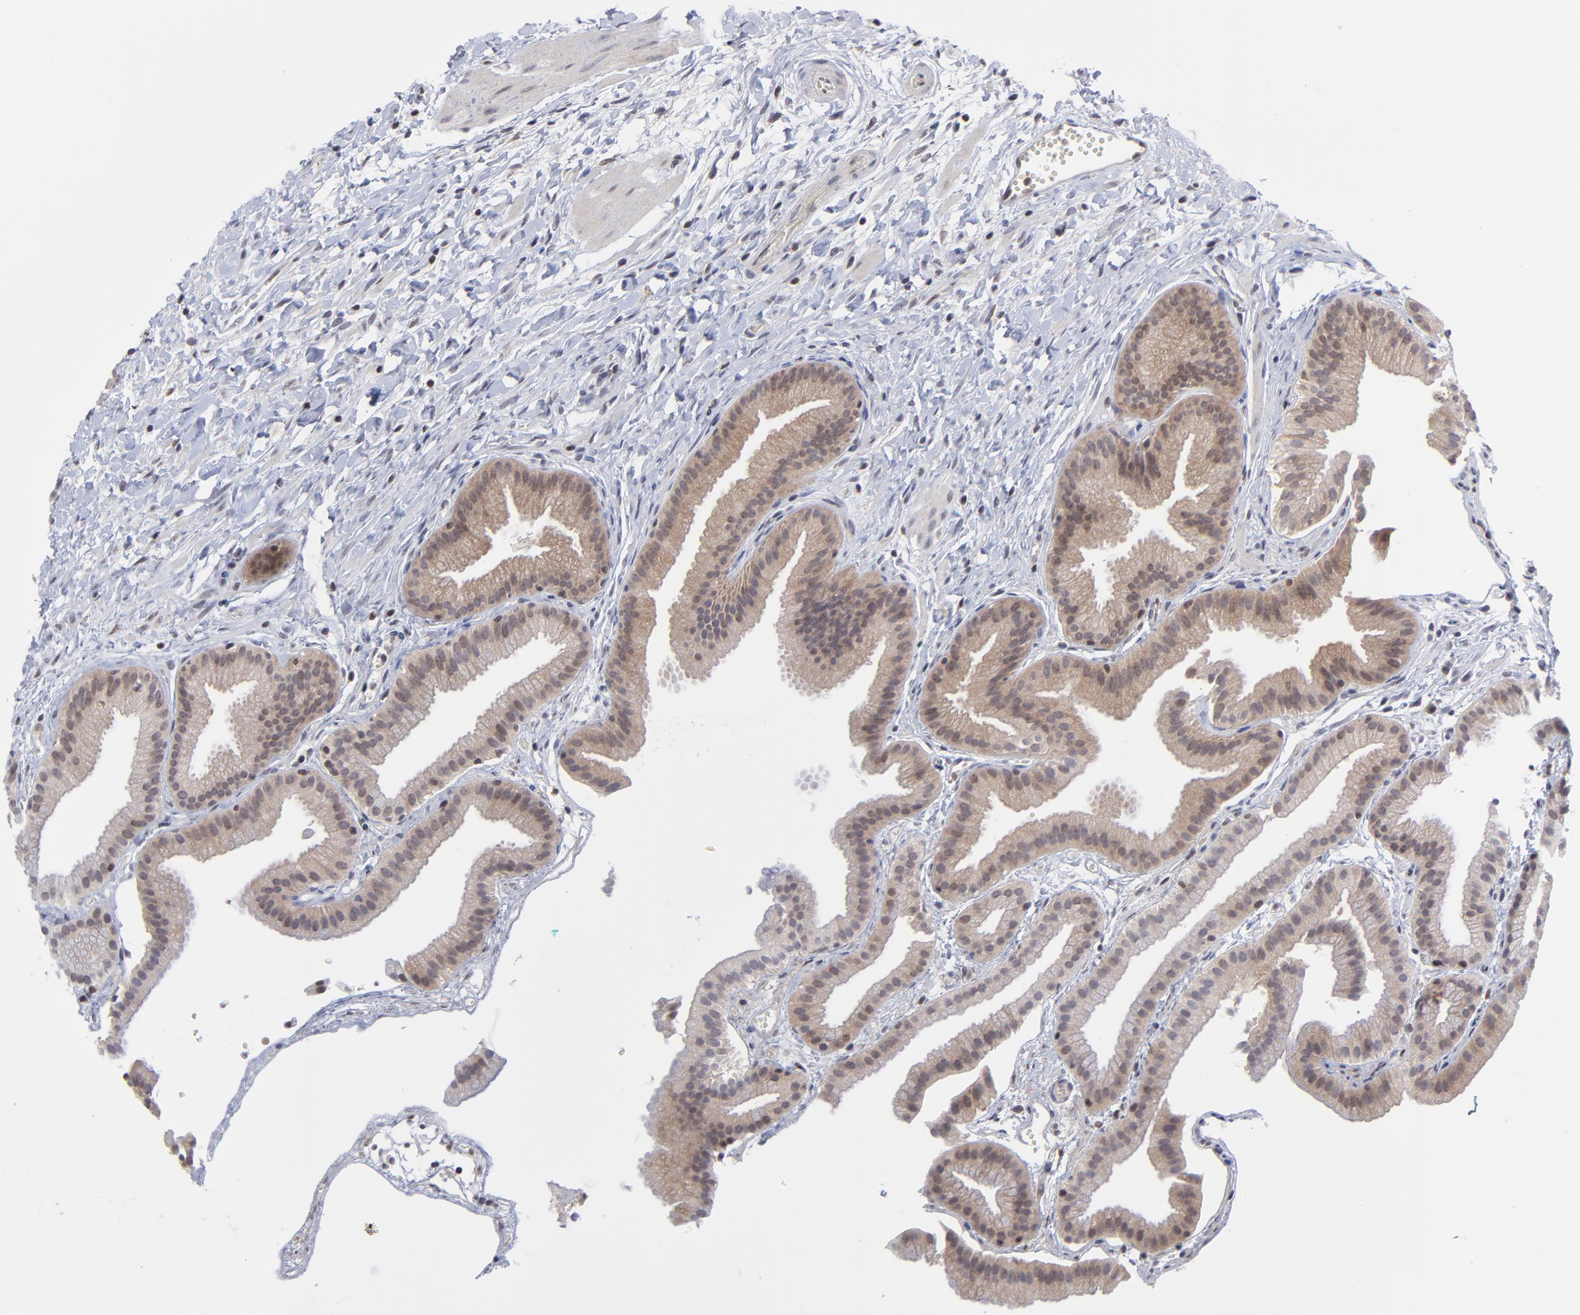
{"staining": {"intensity": "strong", "quantity": ">75%", "location": "cytoplasmic/membranous"}, "tissue": "gallbladder", "cell_type": "Glandular cells", "image_type": "normal", "snomed": [{"axis": "morphology", "description": "Normal tissue, NOS"}, {"axis": "topography", "description": "Gallbladder"}], "caption": "This histopathology image exhibits immunohistochemistry staining of unremarkable gallbladder, with high strong cytoplasmic/membranous positivity in about >75% of glandular cells.", "gene": "UBE2L6", "patient": {"sex": "female", "age": 63}}